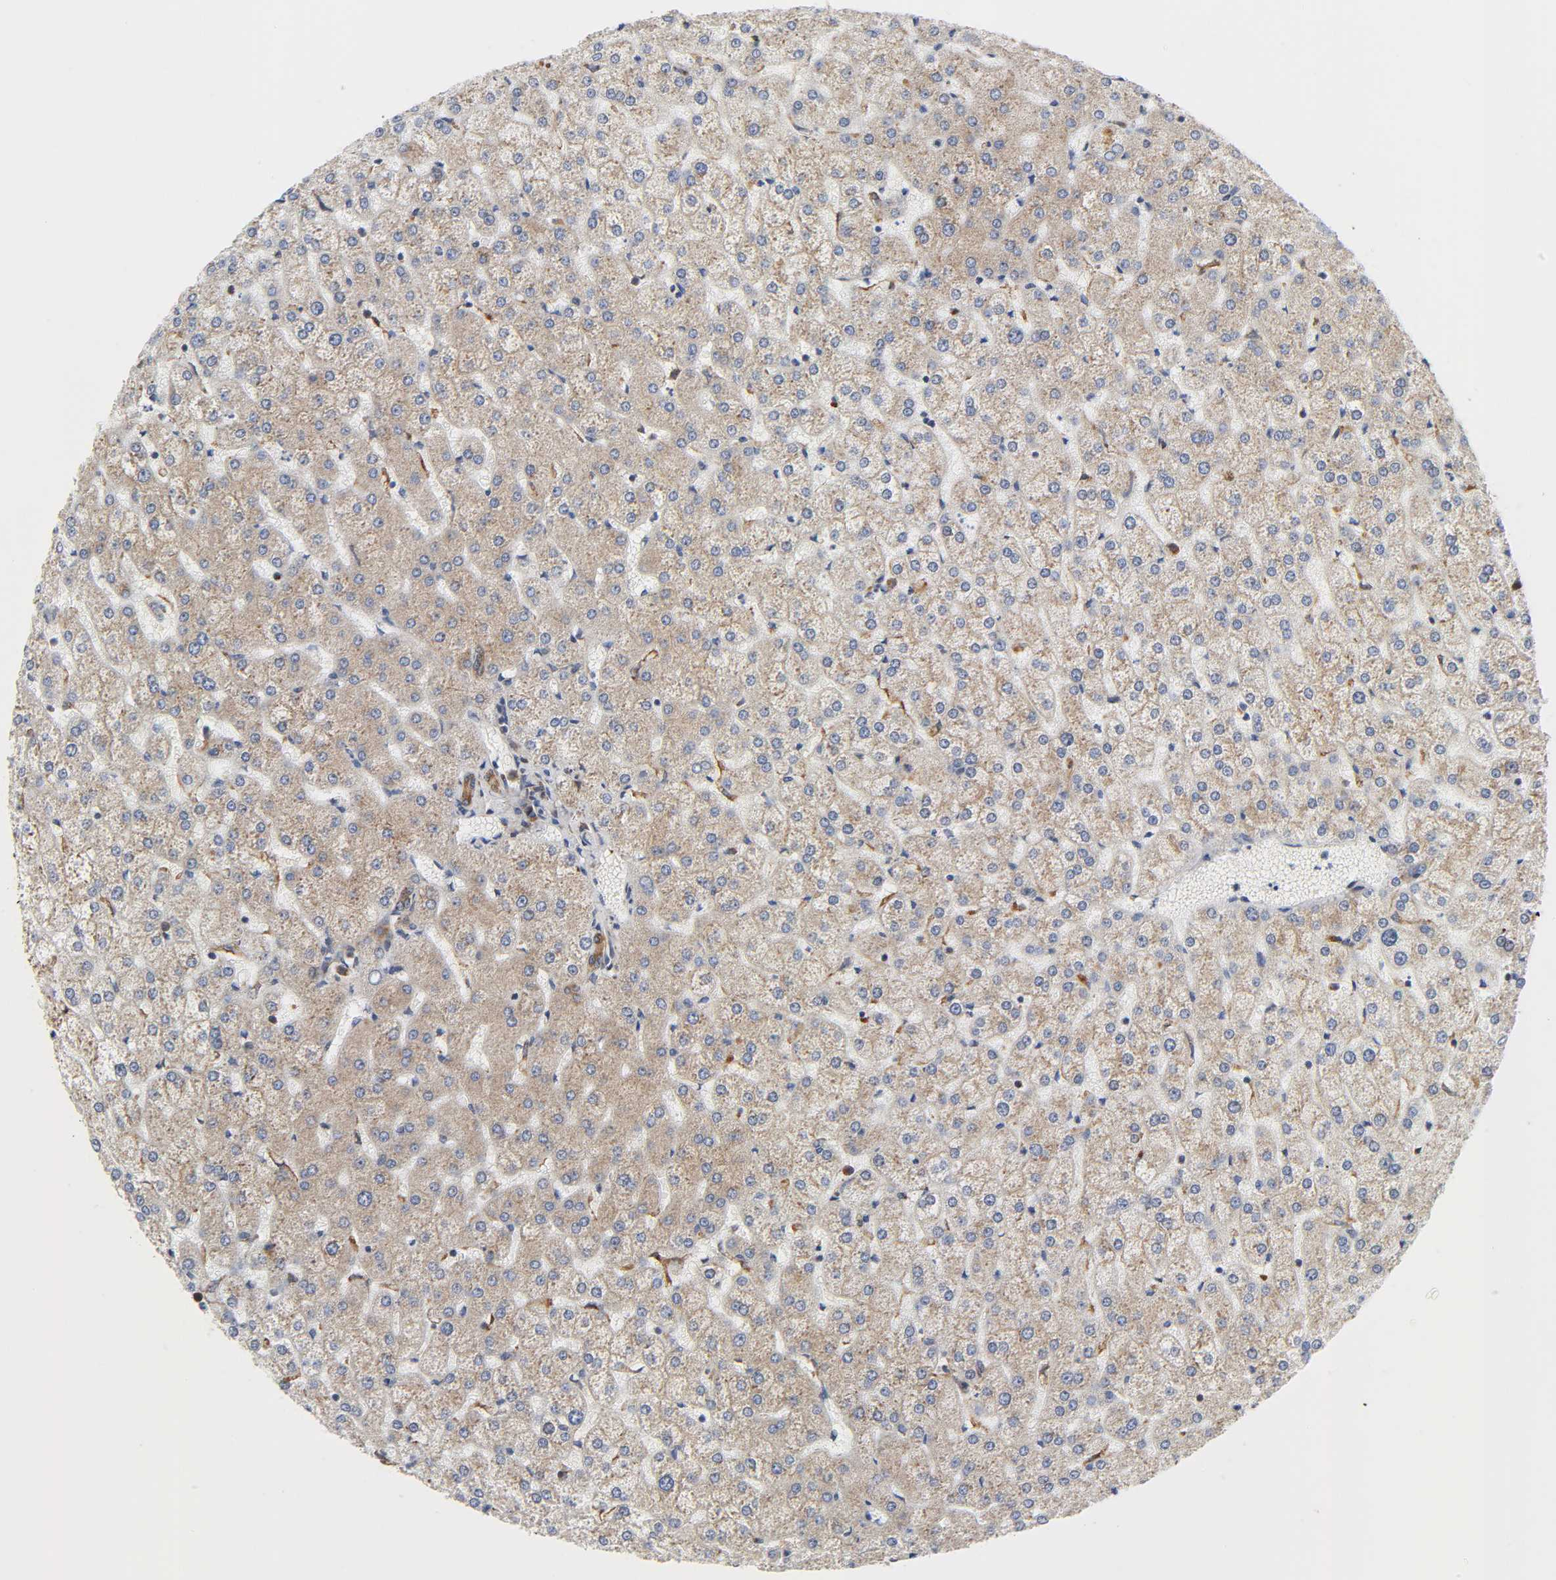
{"staining": {"intensity": "moderate", "quantity": ">75%", "location": "cytoplasmic/membranous"}, "tissue": "liver", "cell_type": "Cholangiocytes", "image_type": "normal", "snomed": [{"axis": "morphology", "description": "Normal tissue, NOS"}, {"axis": "topography", "description": "Liver"}], "caption": "Moderate cytoplasmic/membranous staining is present in approximately >75% of cholangiocytes in benign liver.", "gene": "BAX", "patient": {"sex": "female", "age": 32}}